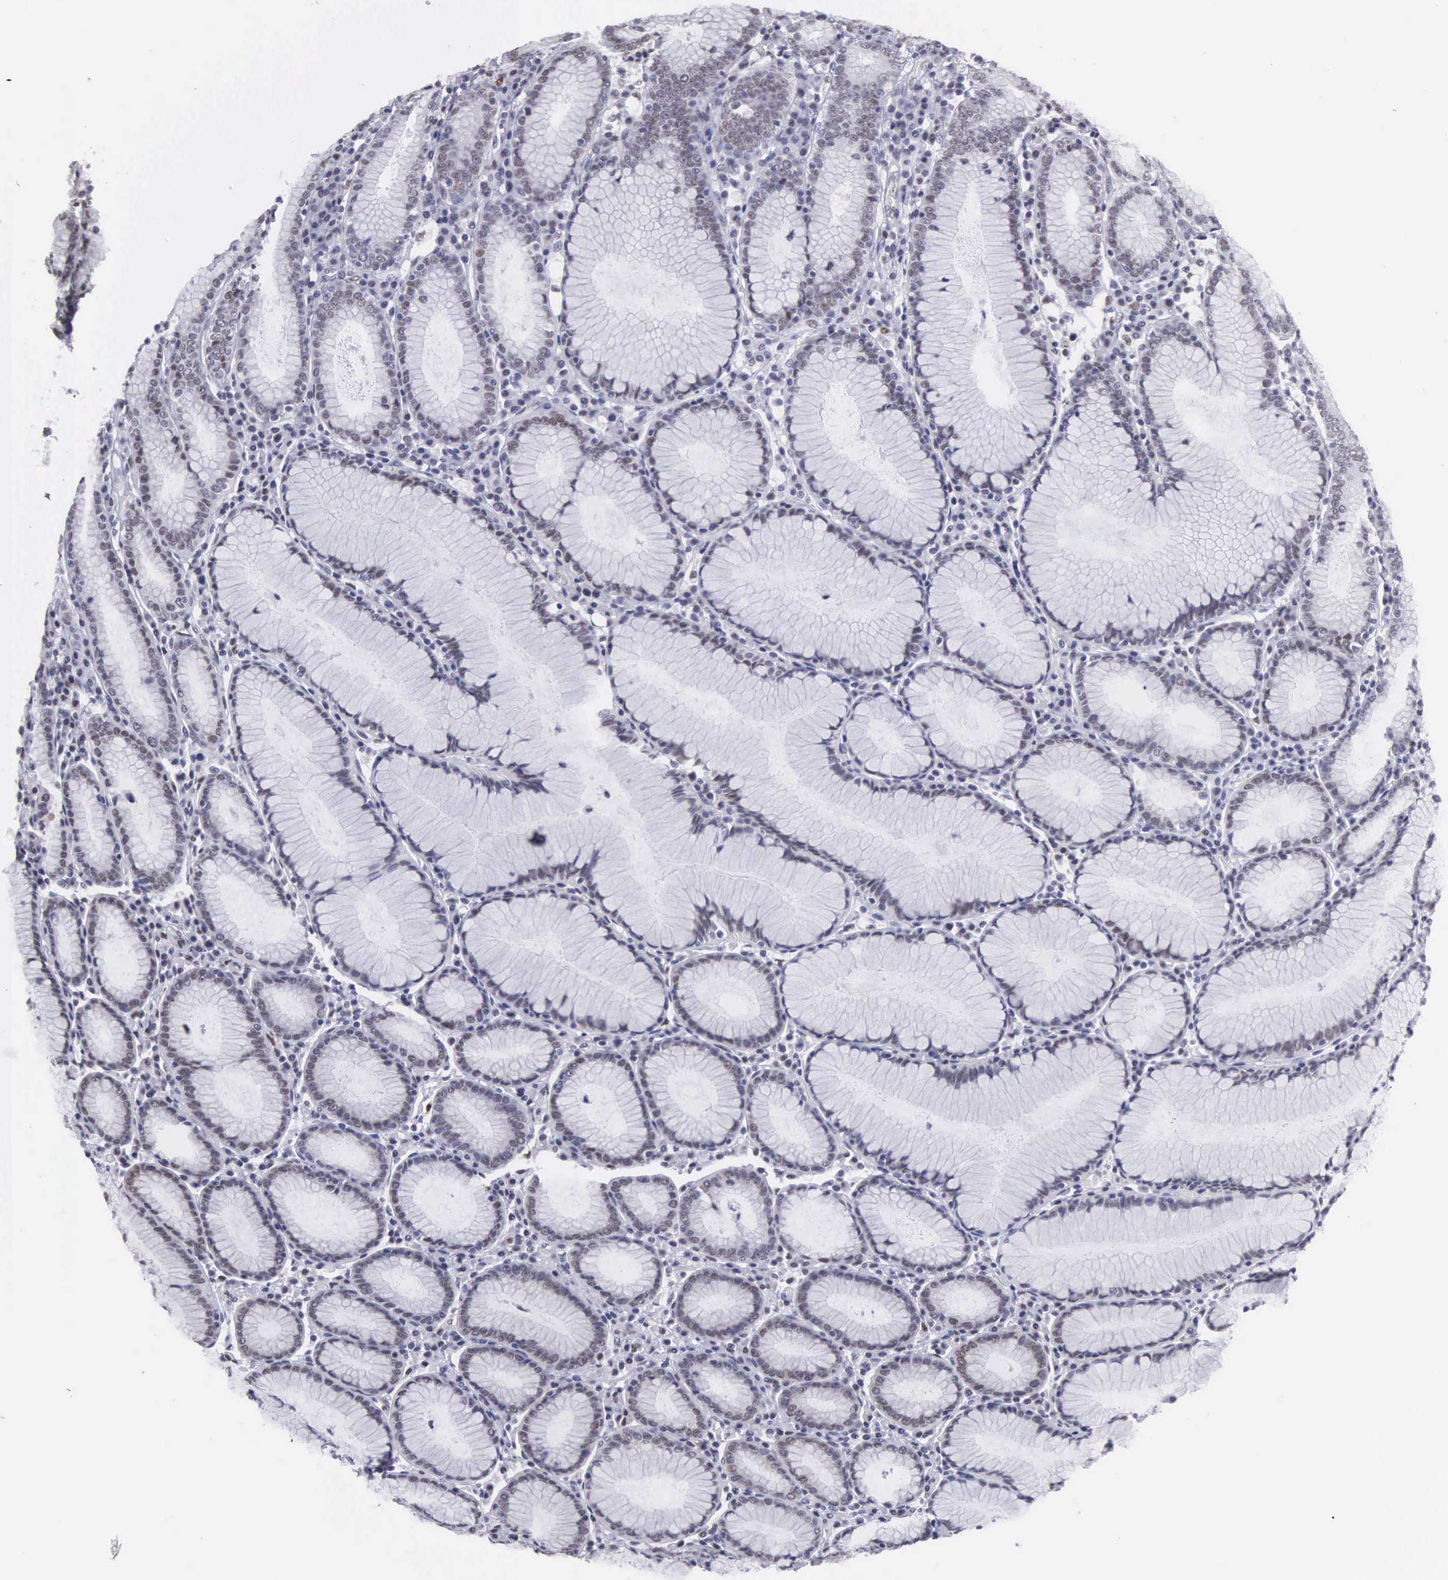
{"staining": {"intensity": "weak", "quantity": "25%-75%", "location": "nuclear"}, "tissue": "stomach", "cell_type": "Glandular cells", "image_type": "normal", "snomed": [{"axis": "morphology", "description": "Normal tissue, NOS"}, {"axis": "topography", "description": "Stomach, lower"}], "caption": "Immunohistochemical staining of normal human stomach reveals 25%-75% levels of weak nuclear protein positivity in approximately 25%-75% of glandular cells. Nuclei are stained in blue.", "gene": "ETV6", "patient": {"sex": "female", "age": 43}}